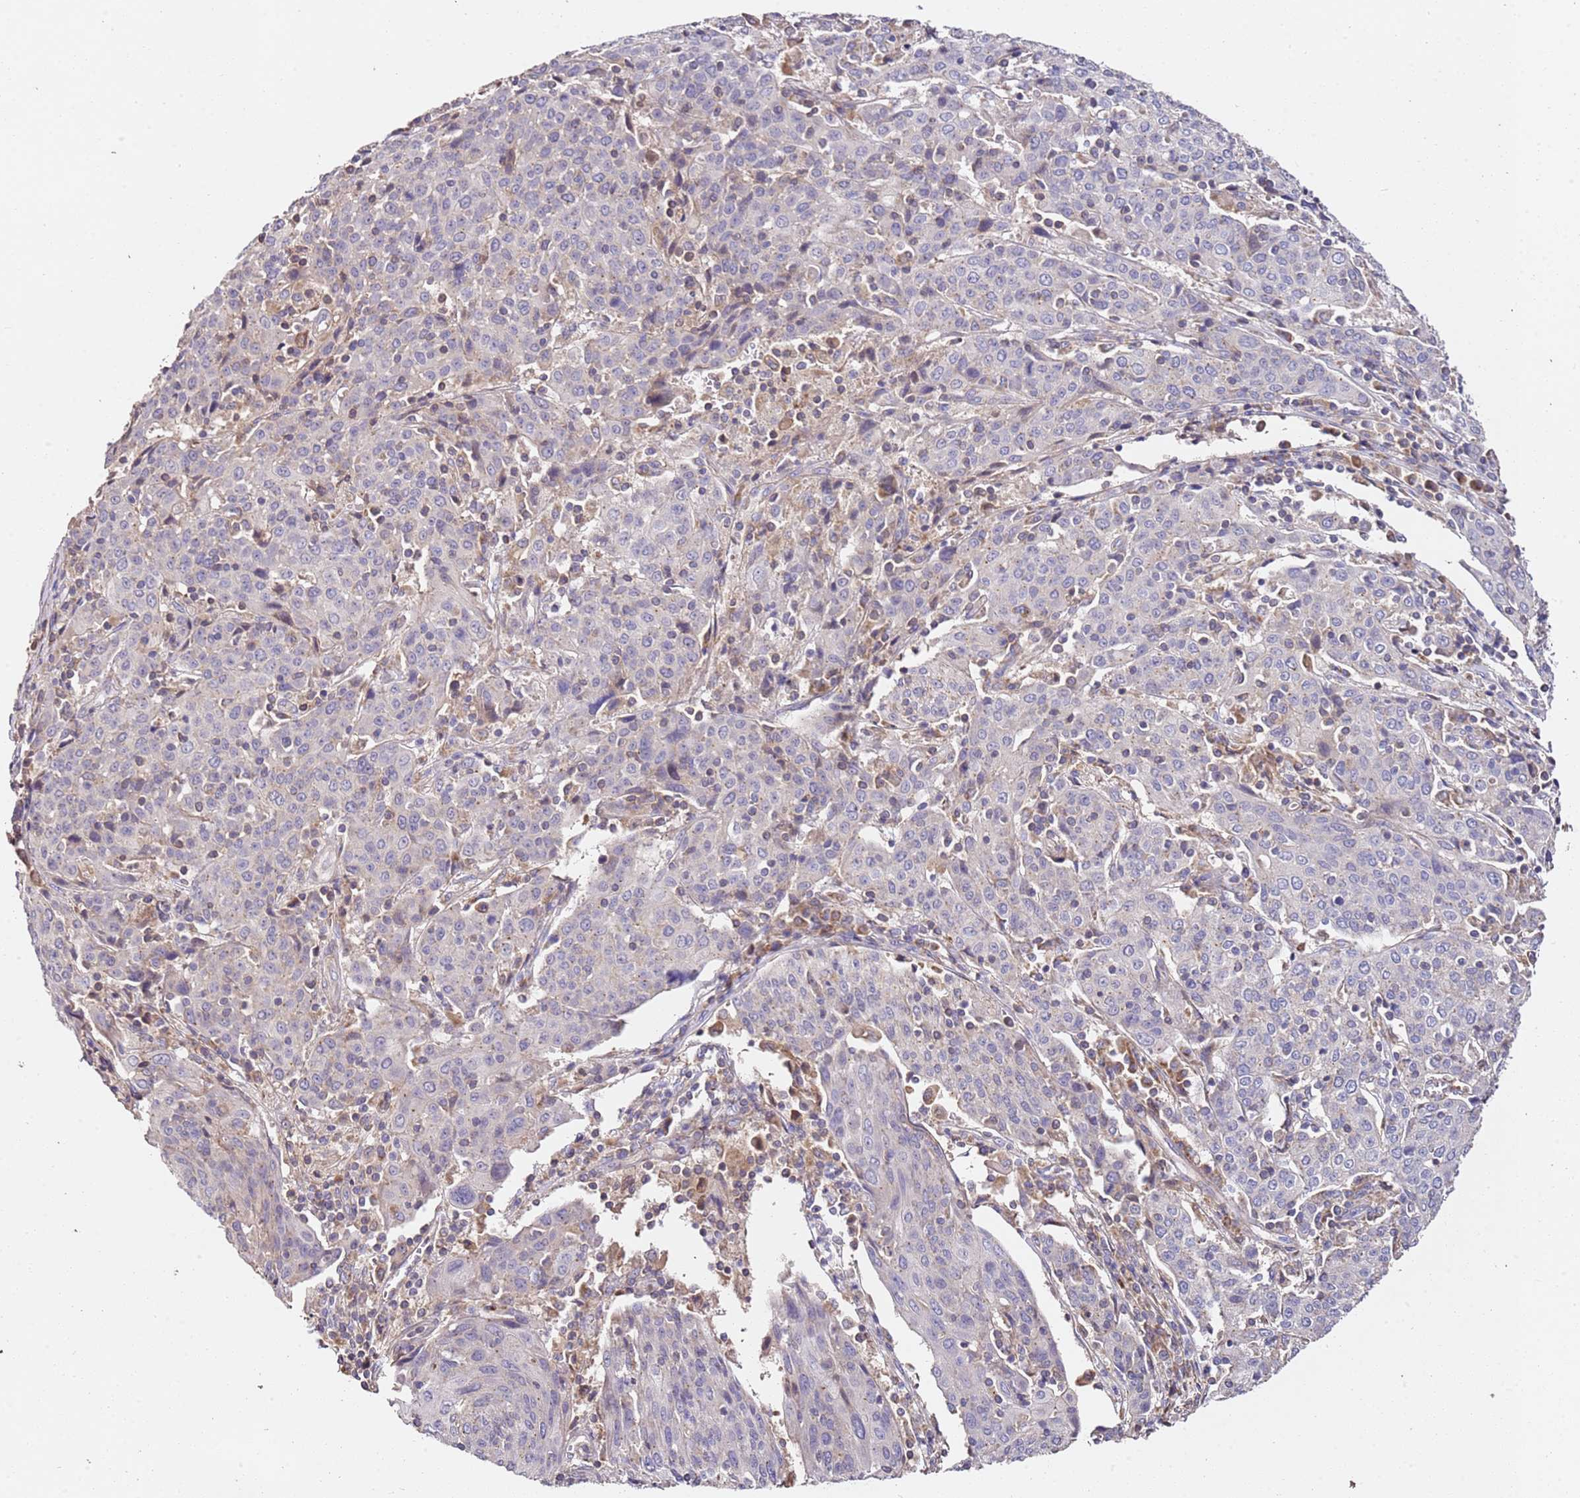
{"staining": {"intensity": "negative", "quantity": "none", "location": "none"}, "tissue": "cervical cancer", "cell_type": "Tumor cells", "image_type": "cancer", "snomed": [{"axis": "morphology", "description": "Squamous cell carcinoma, NOS"}, {"axis": "topography", "description": "Cervix"}], "caption": "Cervical cancer was stained to show a protein in brown. There is no significant staining in tumor cells. (DAB IHC, high magnification).", "gene": "OR2B11", "patient": {"sex": "female", "age": 67}}